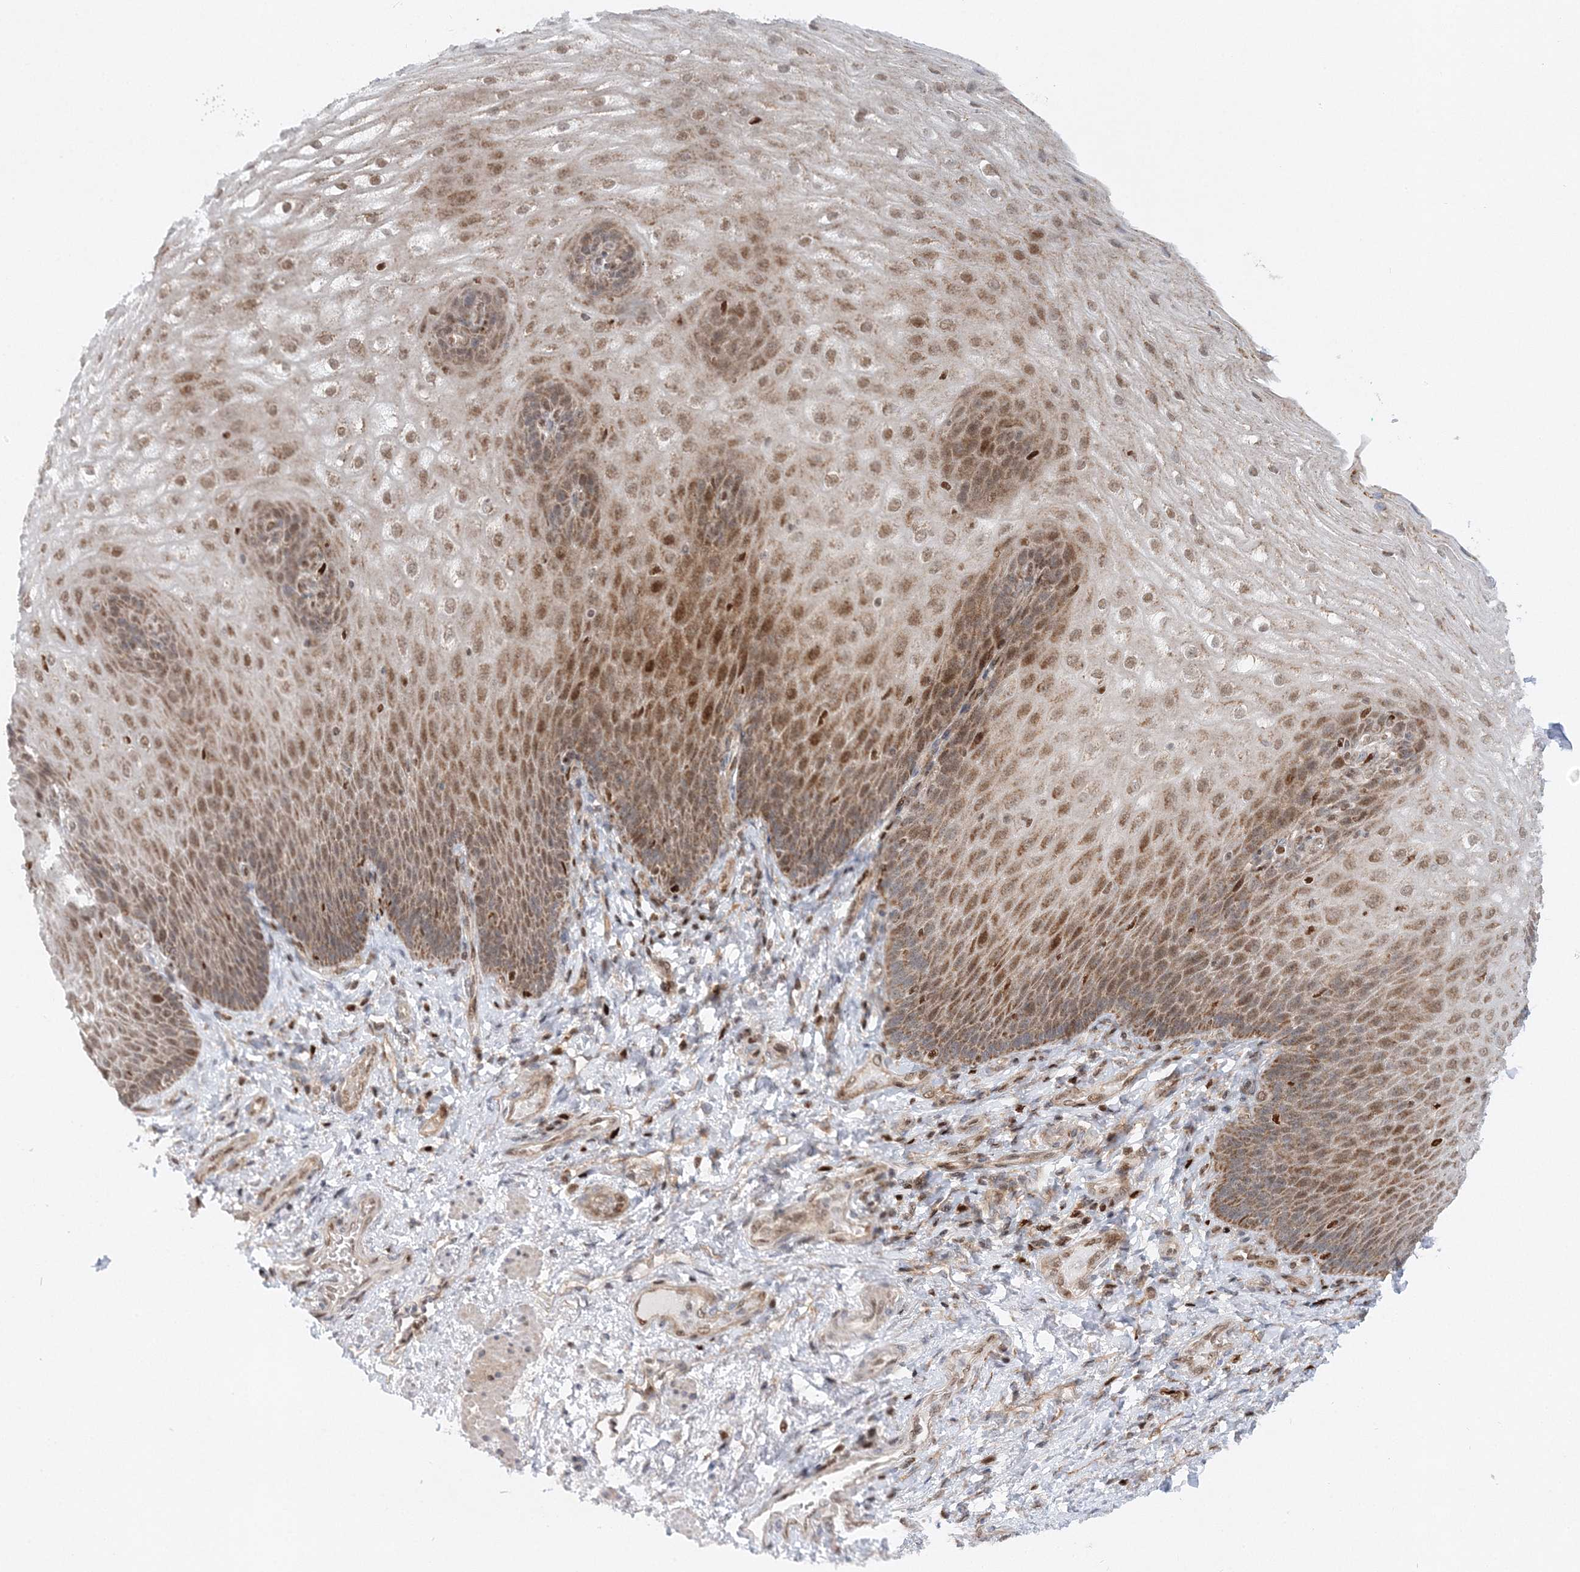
{"staining": {"intensity": "moderate", "quantity": ">75%", "location": "cytoplasmic/membranous,nuclear"}, "tissue": "esophagus", "cell_type": "Squamous epithelial cells", "image_type": "normal", "snomed": [{"axis": "morphology", "description": "Normal tissue, NOS"}, {"axis": "topography", "description": "Esophagus"}], "caption": "Normal esophagus exhibits moderate cytoplasmic/membranous,nuclear expression in about >75% of squamous epithelial cells.", "gene": "RAB11FIP2", "patient": {"sex": "male", "age": 54}}